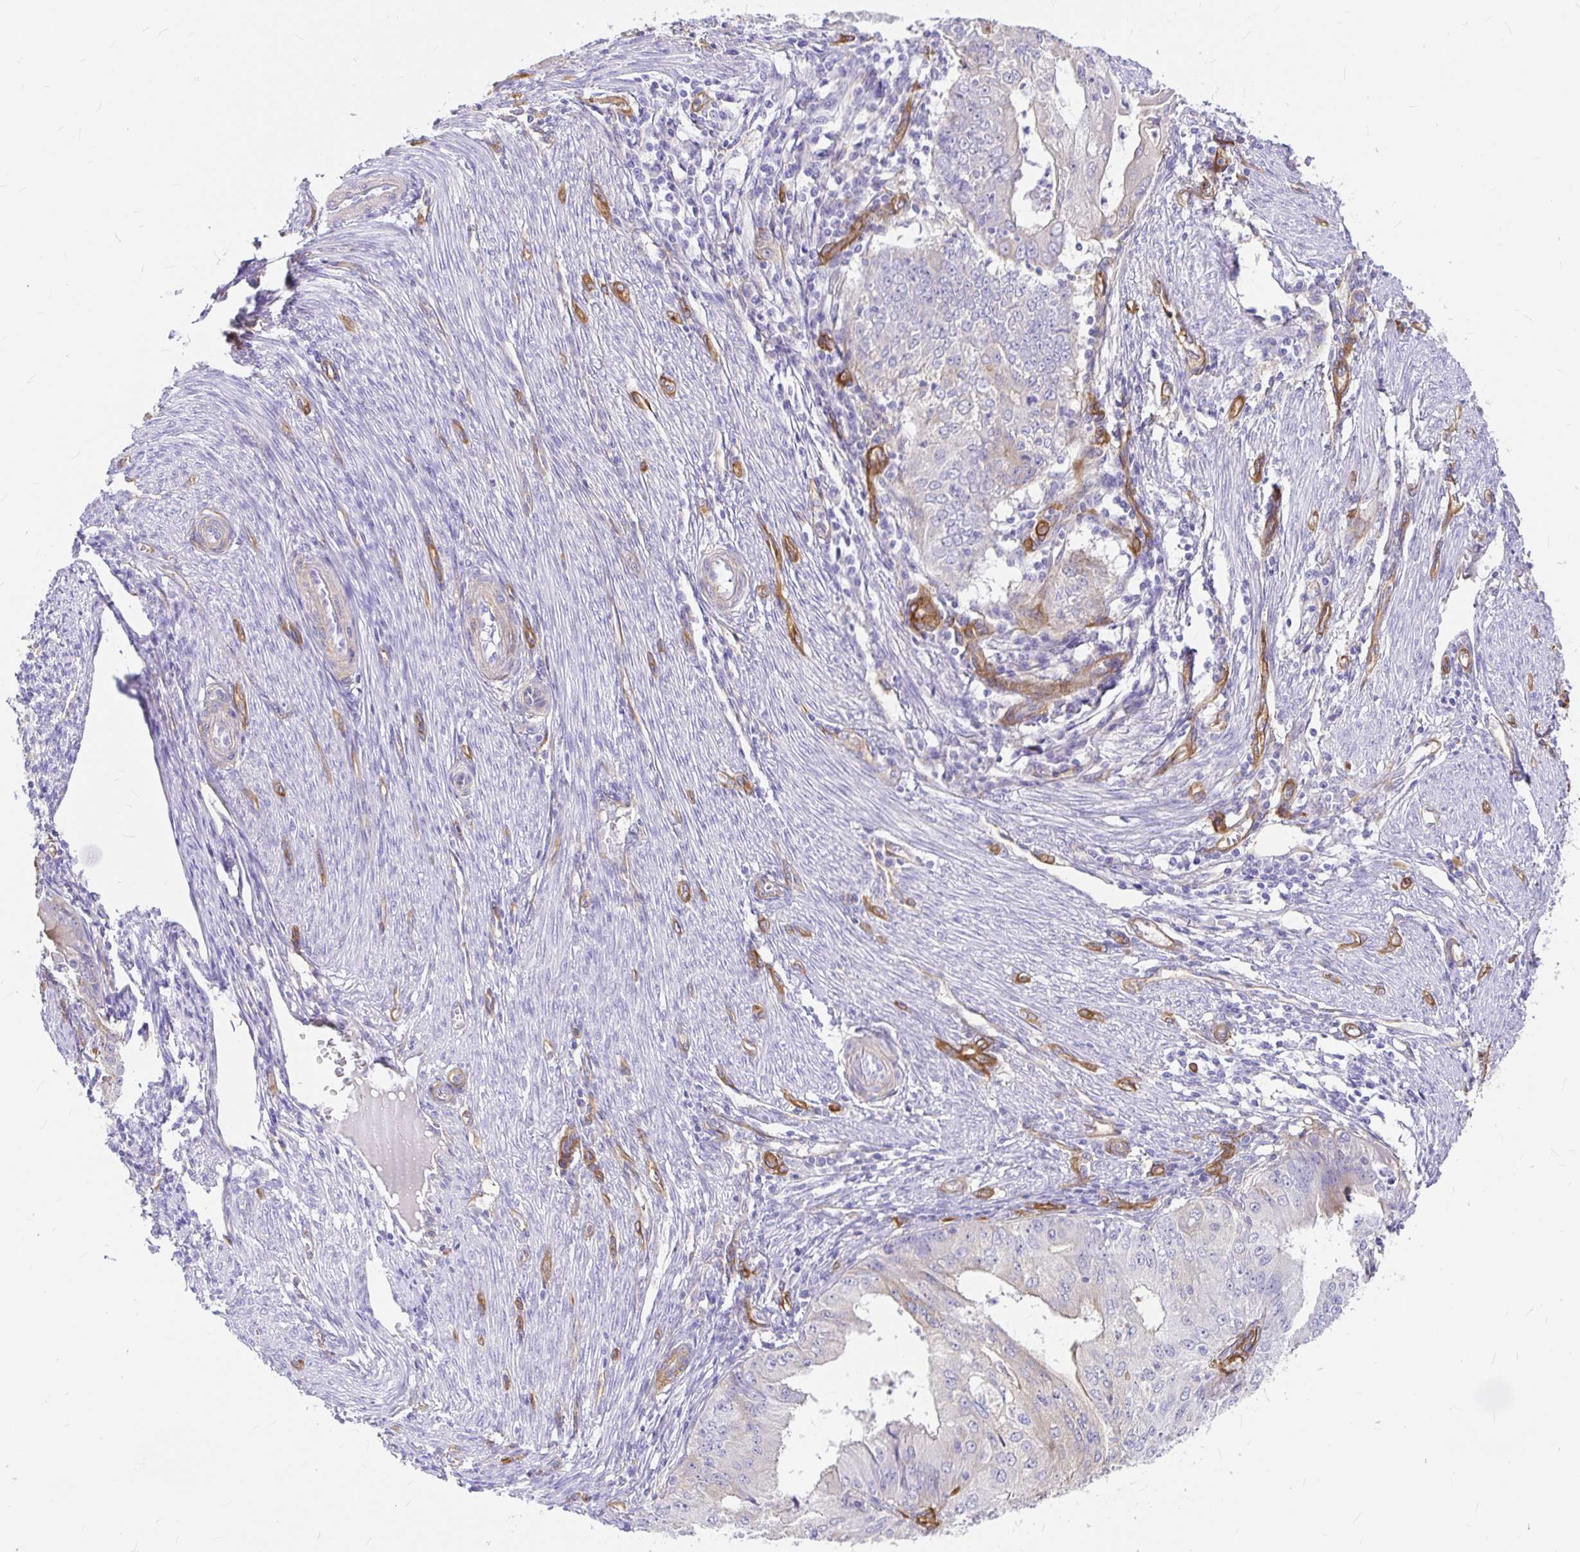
{"staining": {"intensity": "weak", "quantity": "<25%", "location": "cytoplasmic/membranous"}, "tissue": "endometrial cancer", "cell_type": "Tumor cells", "image_type": "cancer", "snomed": [{"axis": "morphology", "description": "Adenocarcinoma, NOS"}, {"axis": "topography", "description": "Endometrium"}], "caption": "Histopathology image shows no significant protein positivity in tumor cells of adenocarcinoma (endometrial).", "gene": "MYO1B", "patient": {"sex": "female", "age": 50}}